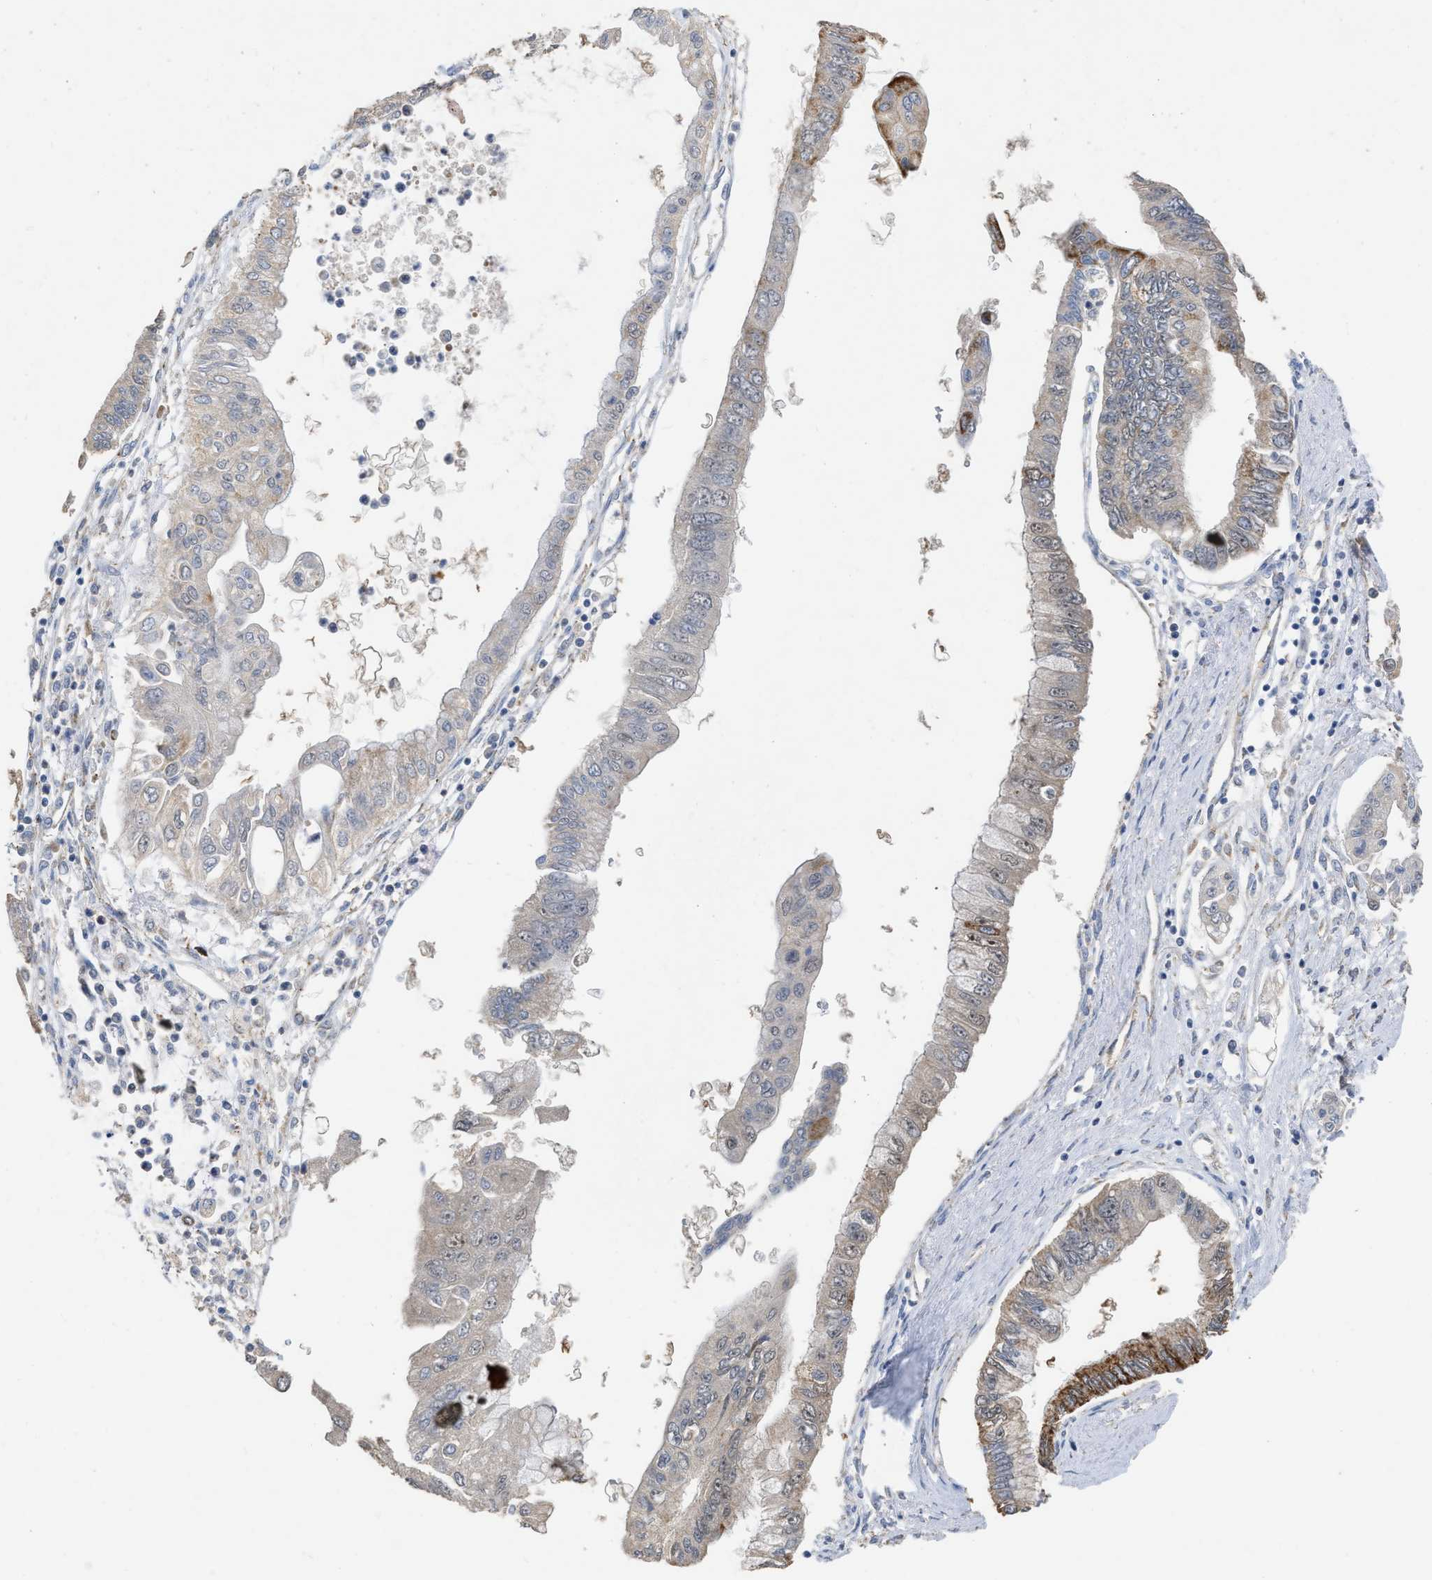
{"staining": {"intensity": "moderate", "quantity": "<25%", "location": "cytoplasmic/membranous"}, "tissue": "pancreatic cancer", "cell_type": "Tumor cells", "image_type": "cancer", "snomed": [{"axis": "morphology", "description": "Adenocarcinoma, NOS"}, {"axis": "topography", "description": "Pancreas"}], "caption": "There is low levels of moderate cytoplasmic/membranous expression in tumor cells of pancreatic cancer, as demonstrated by immunohistochemical staining (brown color).", "gene": "AK2", "patient": {"sex": "female", "age": 77}}